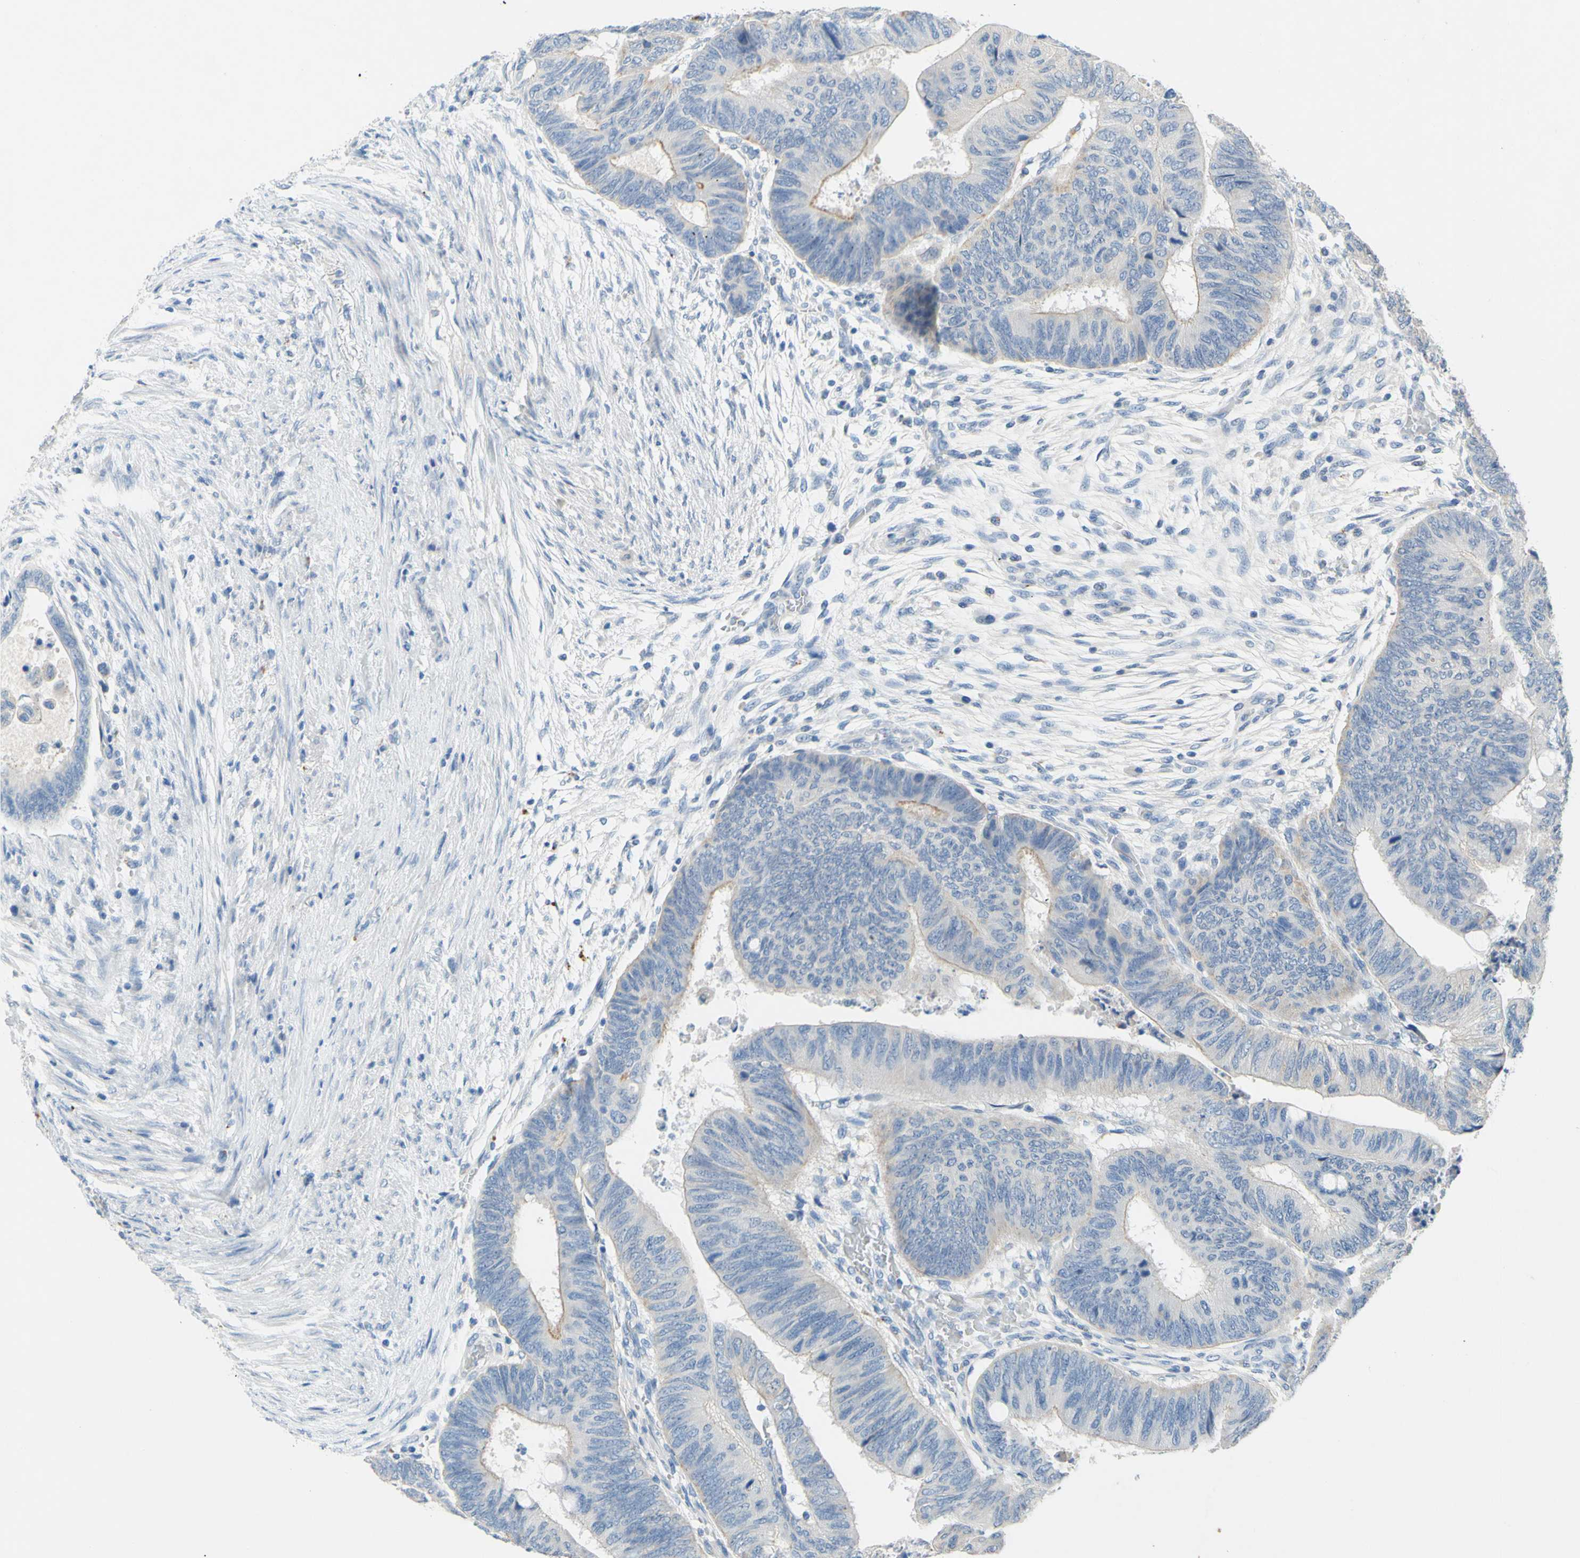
{"staining": {"intensity": "weak", "quantity": "25%-75%", "location": "cytoplasmic/membranous"}, "tissue": "colorectal cancer", "cell_type": "Tumor cells", "image_type": "cancer", "snomed": [{"axis": "morphology", "description": "Normal tissue, NOS"}, {"axis": "morphology", "description": "Adenocarcinoma, NOS"}, {"axis": "topography", "description": "Rectum"}, {"axis": "topography", "description": "Peripheral nerve tissue"}], "caption": "Colorectal adenocarcinoma stained with a brown dye shows weak cytoplasmic/membranous positive expression in about 25%-75% of tumor cells.", "gene": "CDH10", "patient": {"sex": "male", "age": 92}}